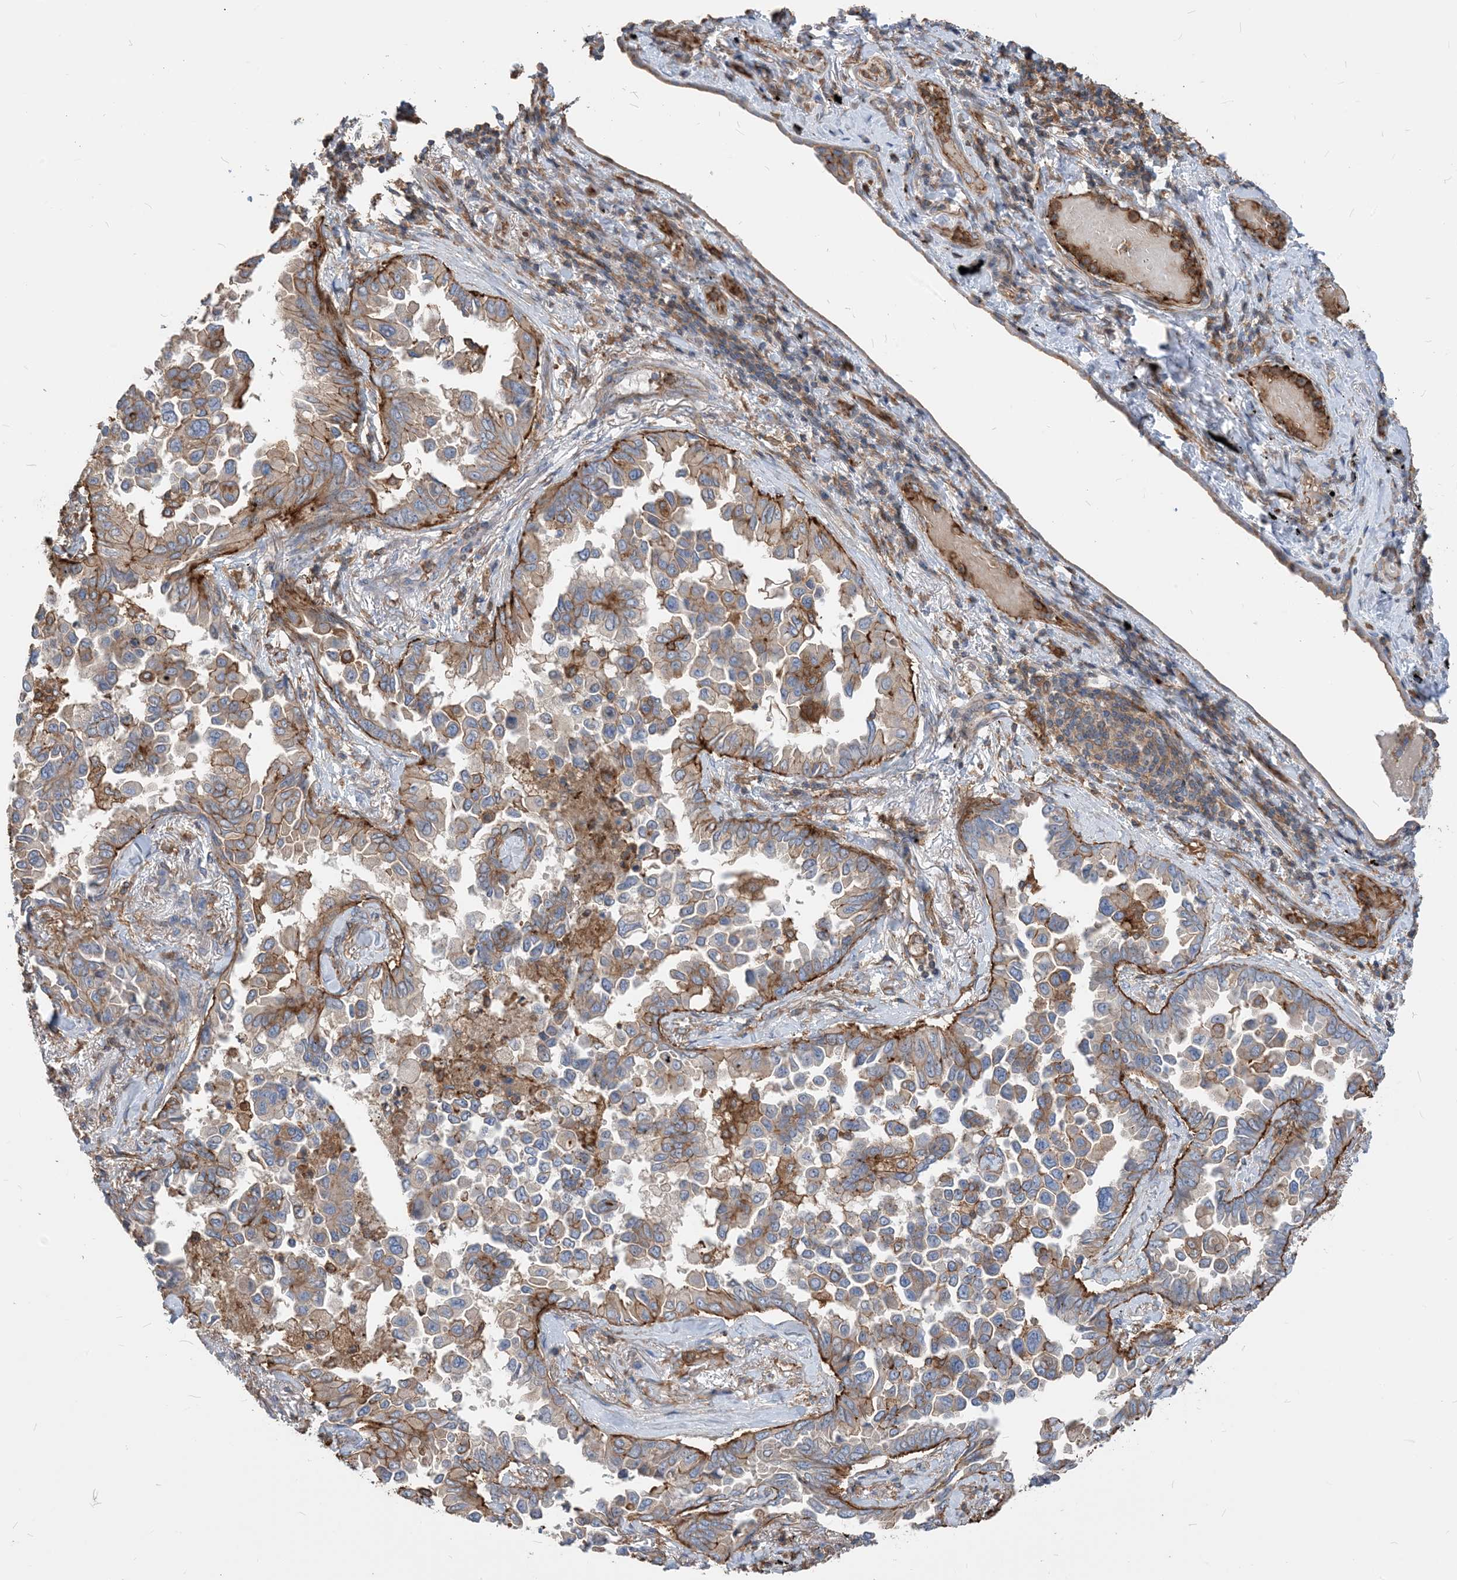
{"staining": {"intensity": "moderate", "quantity": "<25%", "location": "cytoplasmic/membranous"}, "tissue": "lung cancer", "cell_type": "Tumor cells", "image_type": "cancer", "snomed": [{"axis": "morphology", "description": "Adenocarcinoma, NOS"}, {"axis": "topography", "description": "Lung"}], "caption": "Tumor cells exhibit low levels of moderate cytoplasmic/membranous positivity in about <25% of cells in human lung cancer (adenocarcinoma).", "gene": "PARVG", "patient": {"sex": "female", "age": 67}}